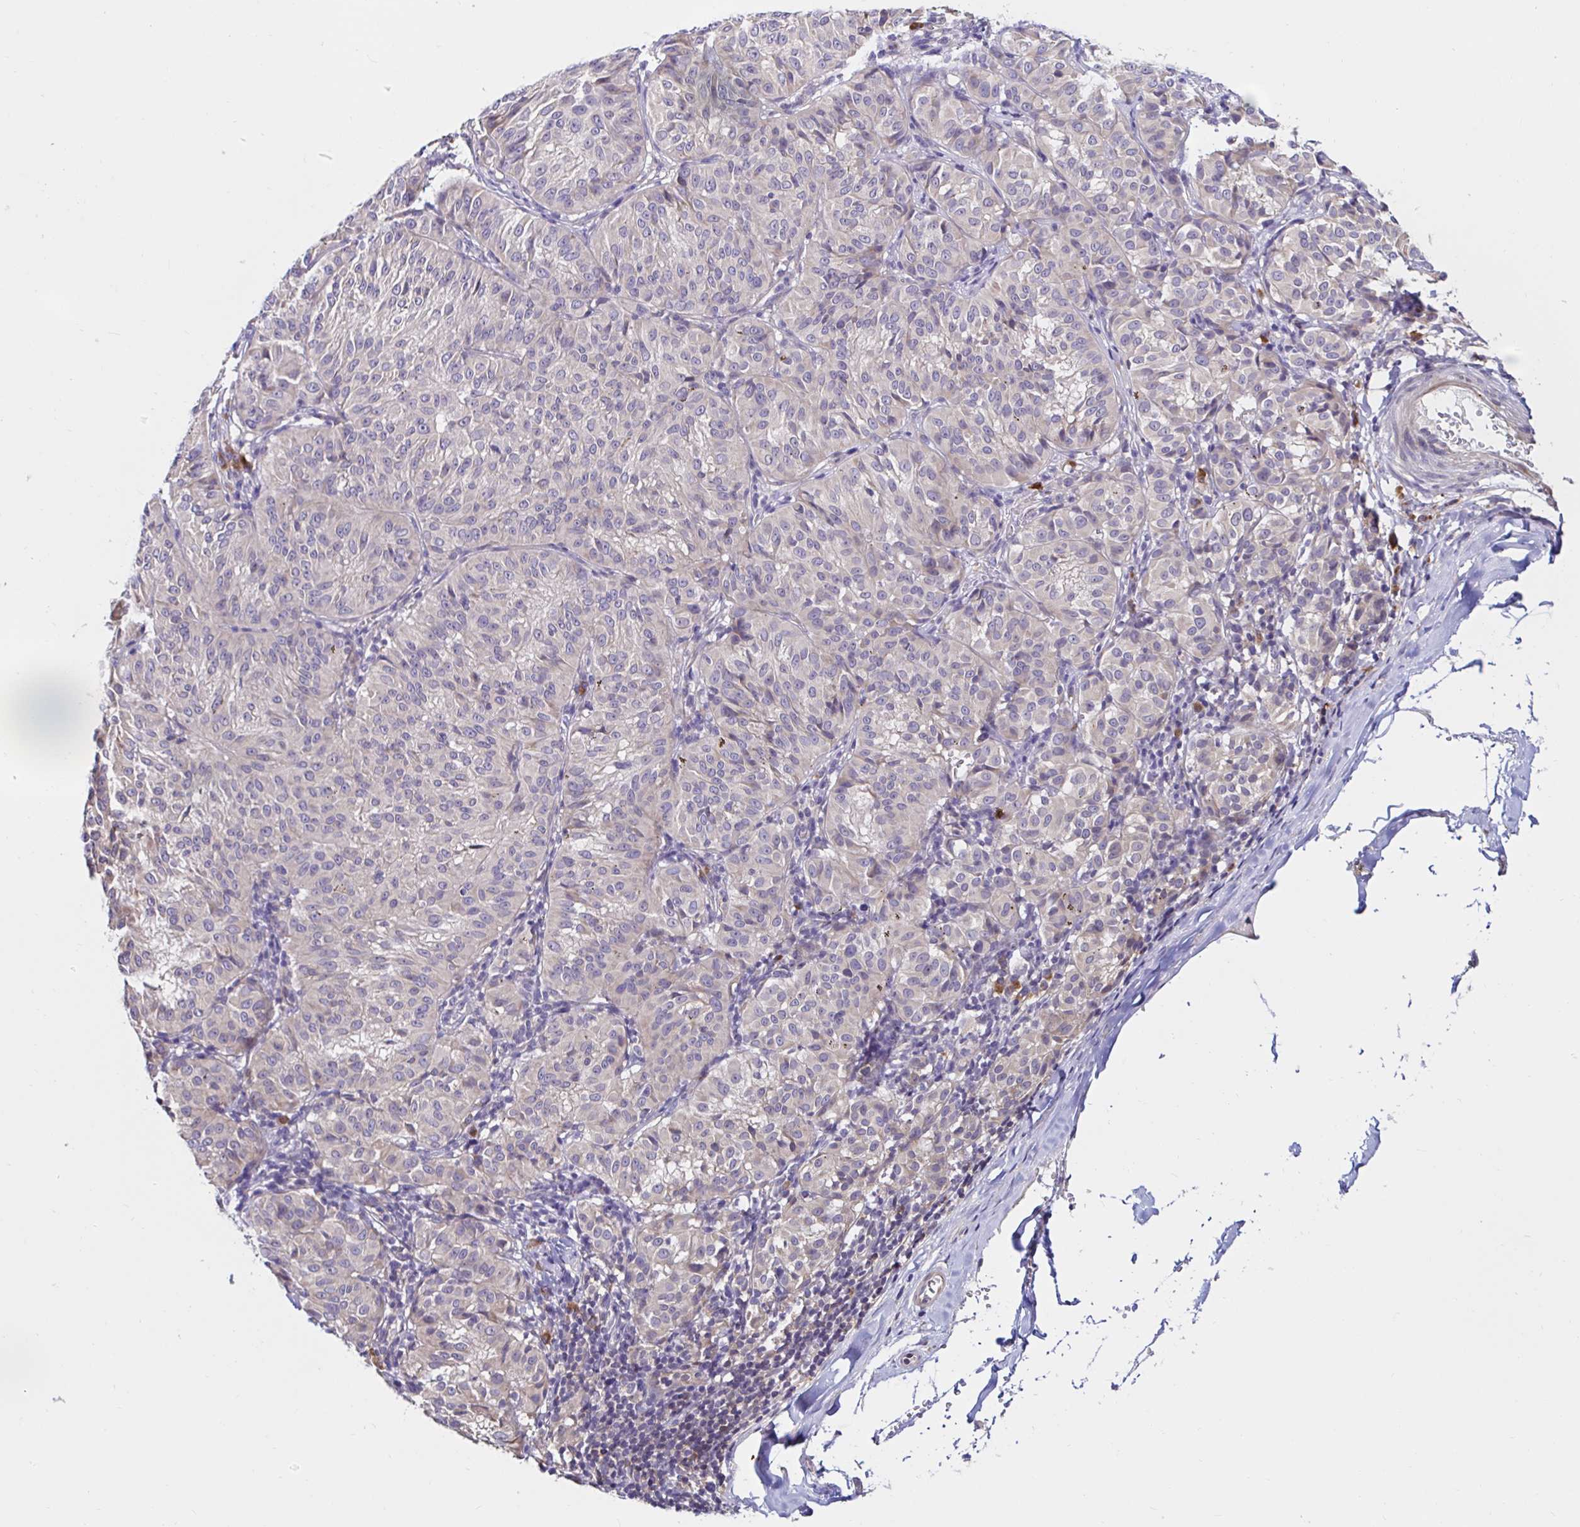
{"staining": {"intensity": "weak", "quantity": "<25%", "location": "cytoplasmic/membranous"}, "tissue": "melanoma", "cell_type": "Tumor cells", "image_type": "cancer", "snomed": [{"axis": "morphology", "description": "Malignant melanoma, NOS"}, {"axis": "topography", "description": "Skin"}], "caption": "A high-resolution histopathology image shows immunohistochemistry staining of malignant melanoma, which reveals no significant staining in tumor cells.", "gene": "VSIG2", "patient": {"sex": "female", "age": 72}}